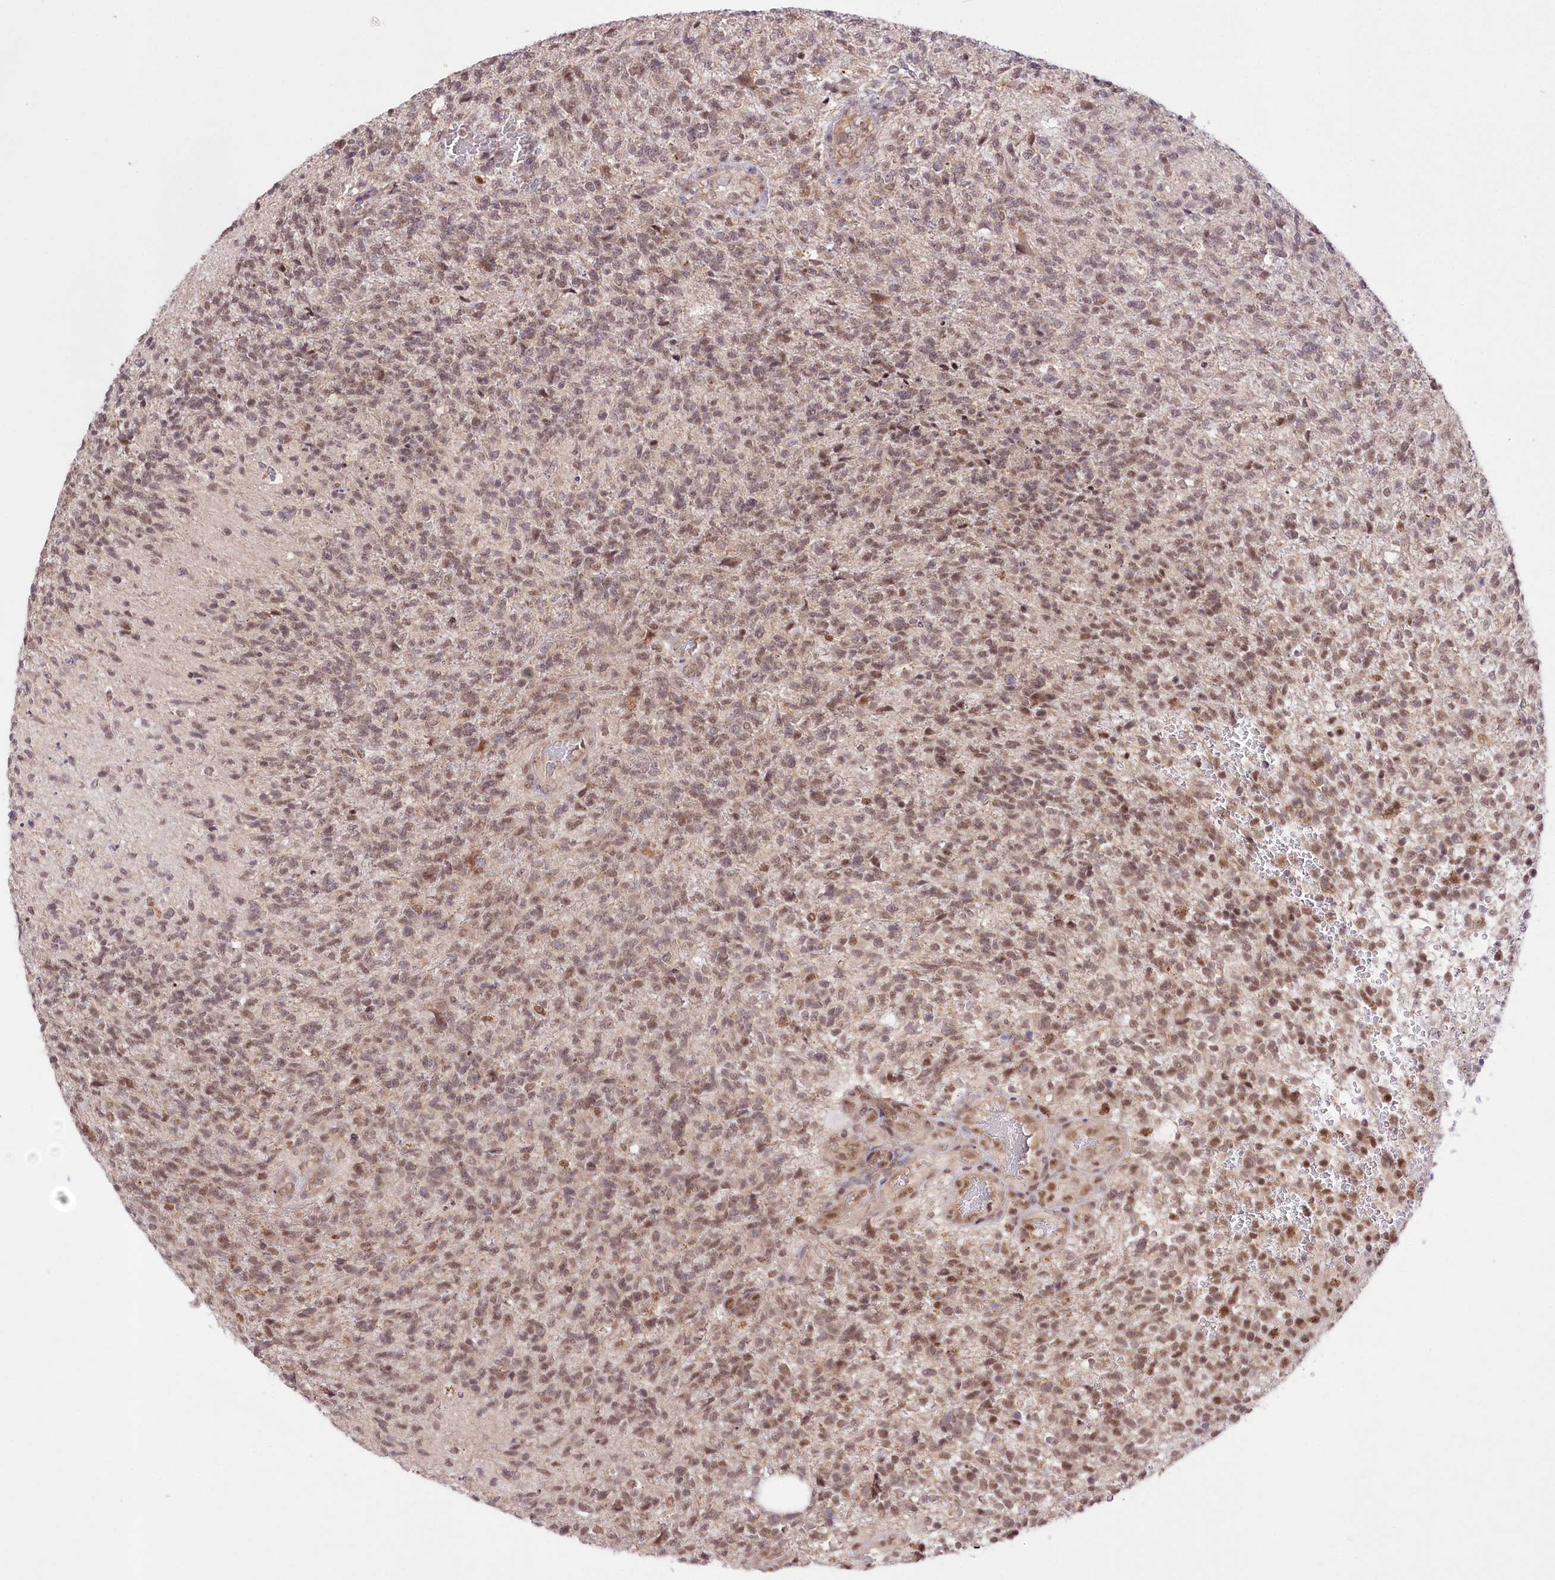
{"staining": {"intensity": "moderate", "quantity": ">75%", "location": "nuclear"}, "tissue": "glioma", "cell_type": "Tumor cells", "image_type": "cancer", "snomed": [{"axis": "morphology", "description": "Glioma, malignant, High grade"}, {"axis": "topography", "description": "Brain"}], "caption": "IHC staining of glioma, which exhibits medium levels of moderate nuclear expression in about >75% of tumor cells indicating moderate nuclear protein expression. The staining was performed using DAB (brown) for protein detection and nuclei were counterstained in hematoxylin (blue).", "gene": "ZMAT2", "patient": {"sex": "male", "age": 56}}